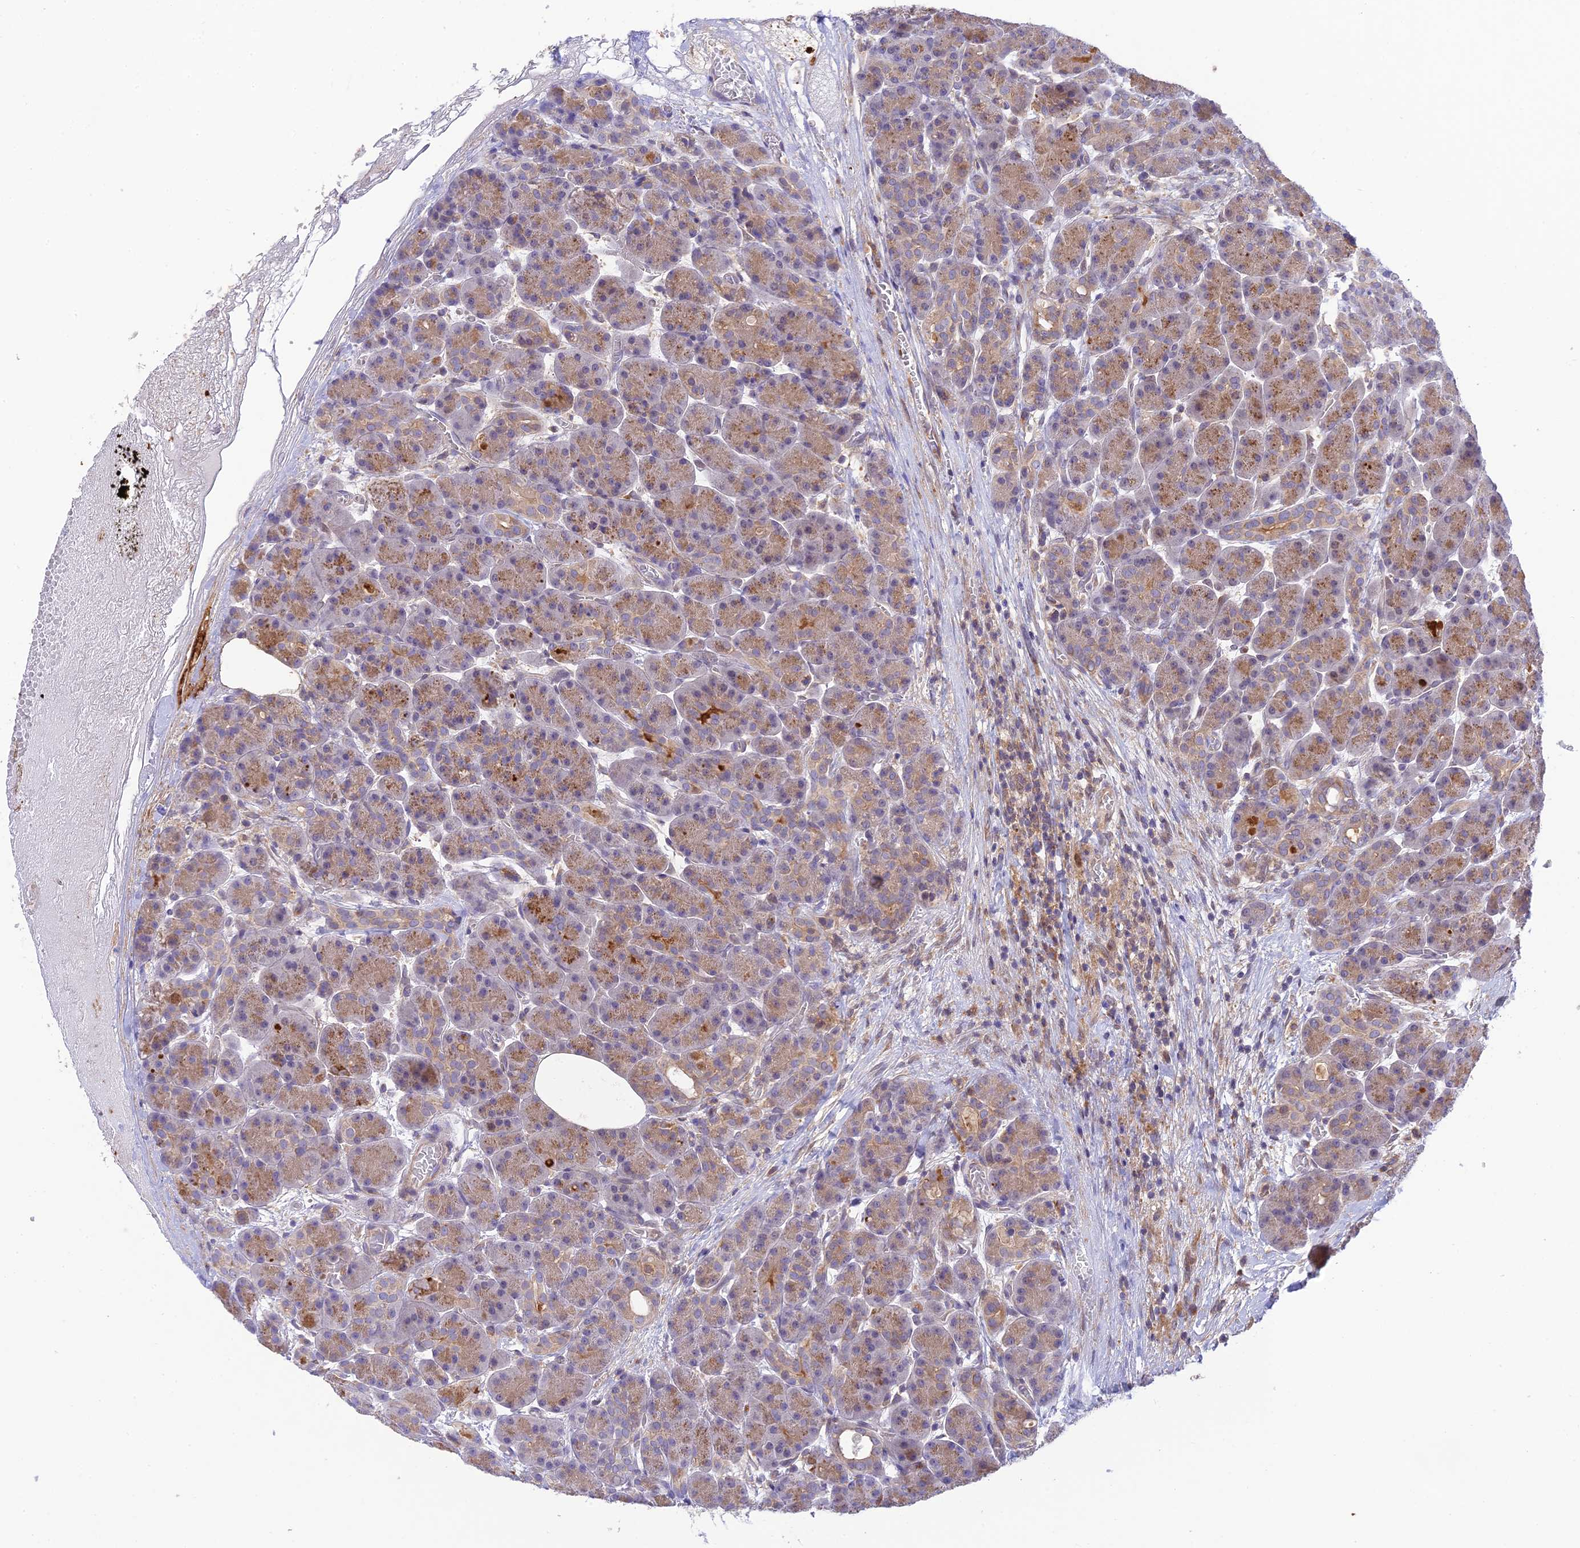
{"staining": {"intensity": "moderate", "quantity": ">75%", "location": "cytoplasmic/membranous"}, "tissue": "pancreas", "cell_type": "Exocrine glandular cells", "image_type": "normal", "snomed": [{"axis": "morphology", "description": "Normal tissue, NOS"}, {"axis": "topography", "description": "Pancreas"}], "caption": "The photomicrograph demonstrates a brown stain indicating the presence of a protein in the cytoplasmic/membranous of exocrine glandular cells in pancreas. The staining was performed using DAB, with brown indicating positive protein expression. Nuclei are stained blue with hematoxylin.", "gene": "BMT2", "patient": {"sex": "male", "age": 63}}